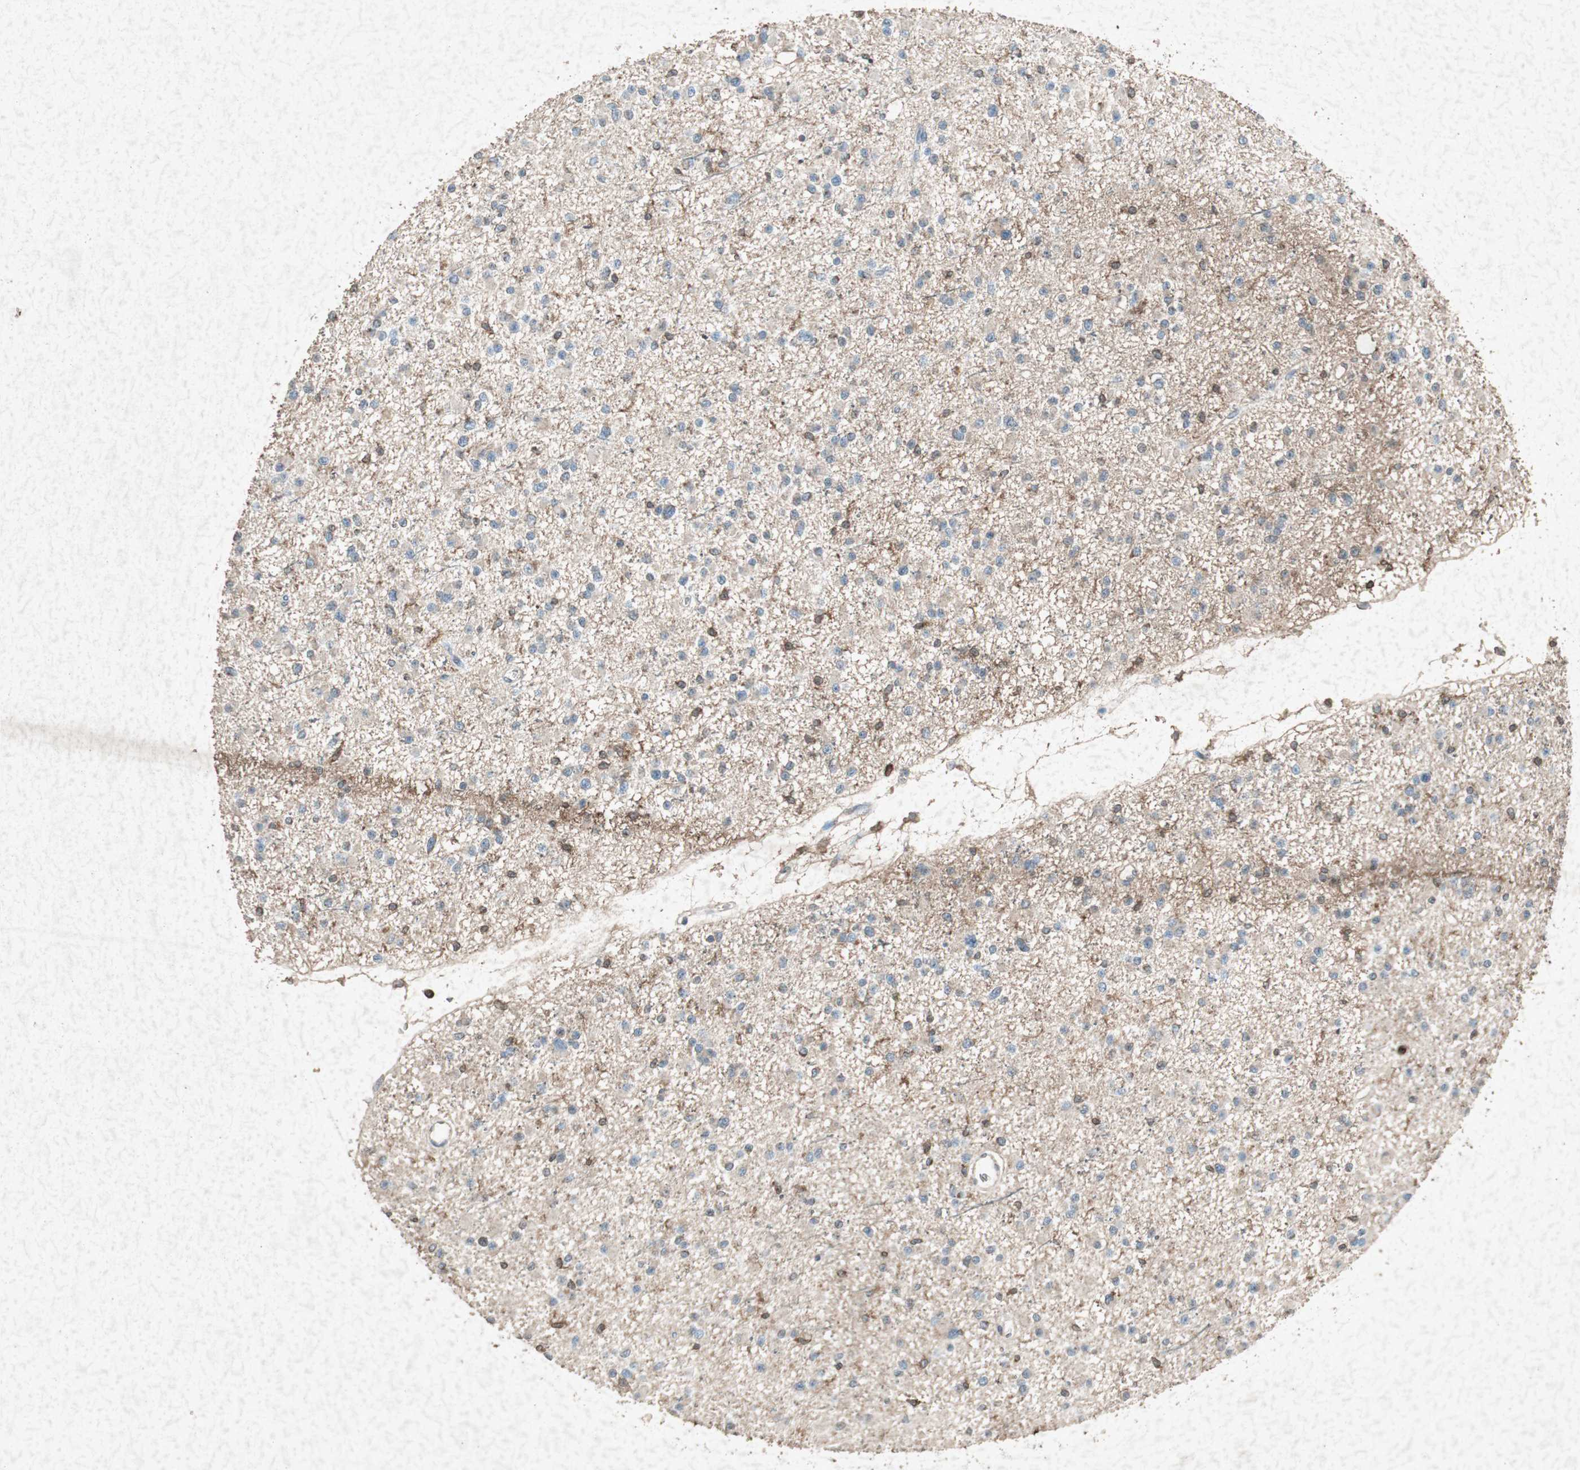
{"staining": {"intensity": "weak", "quantity": "25%-75%", "location": "cytoplasmic/membranous"}, "tissue": "glioma", "cell_type": "Tumor cells", "image_type": "cancer", "snomed": [{"axis": "morphology", "description": "Glioma, malignant, Low grade"}, {"axis": "topography", "description": "Brain"}], "caption": "Weak cytoplasmic/membranous expression for a protein is seen in about 25%-75% of tumor cells of glioma using immunohistochemistry (IHC).", "gene": "TYROBP", "patient": {"sex": "female", "age": 22}}